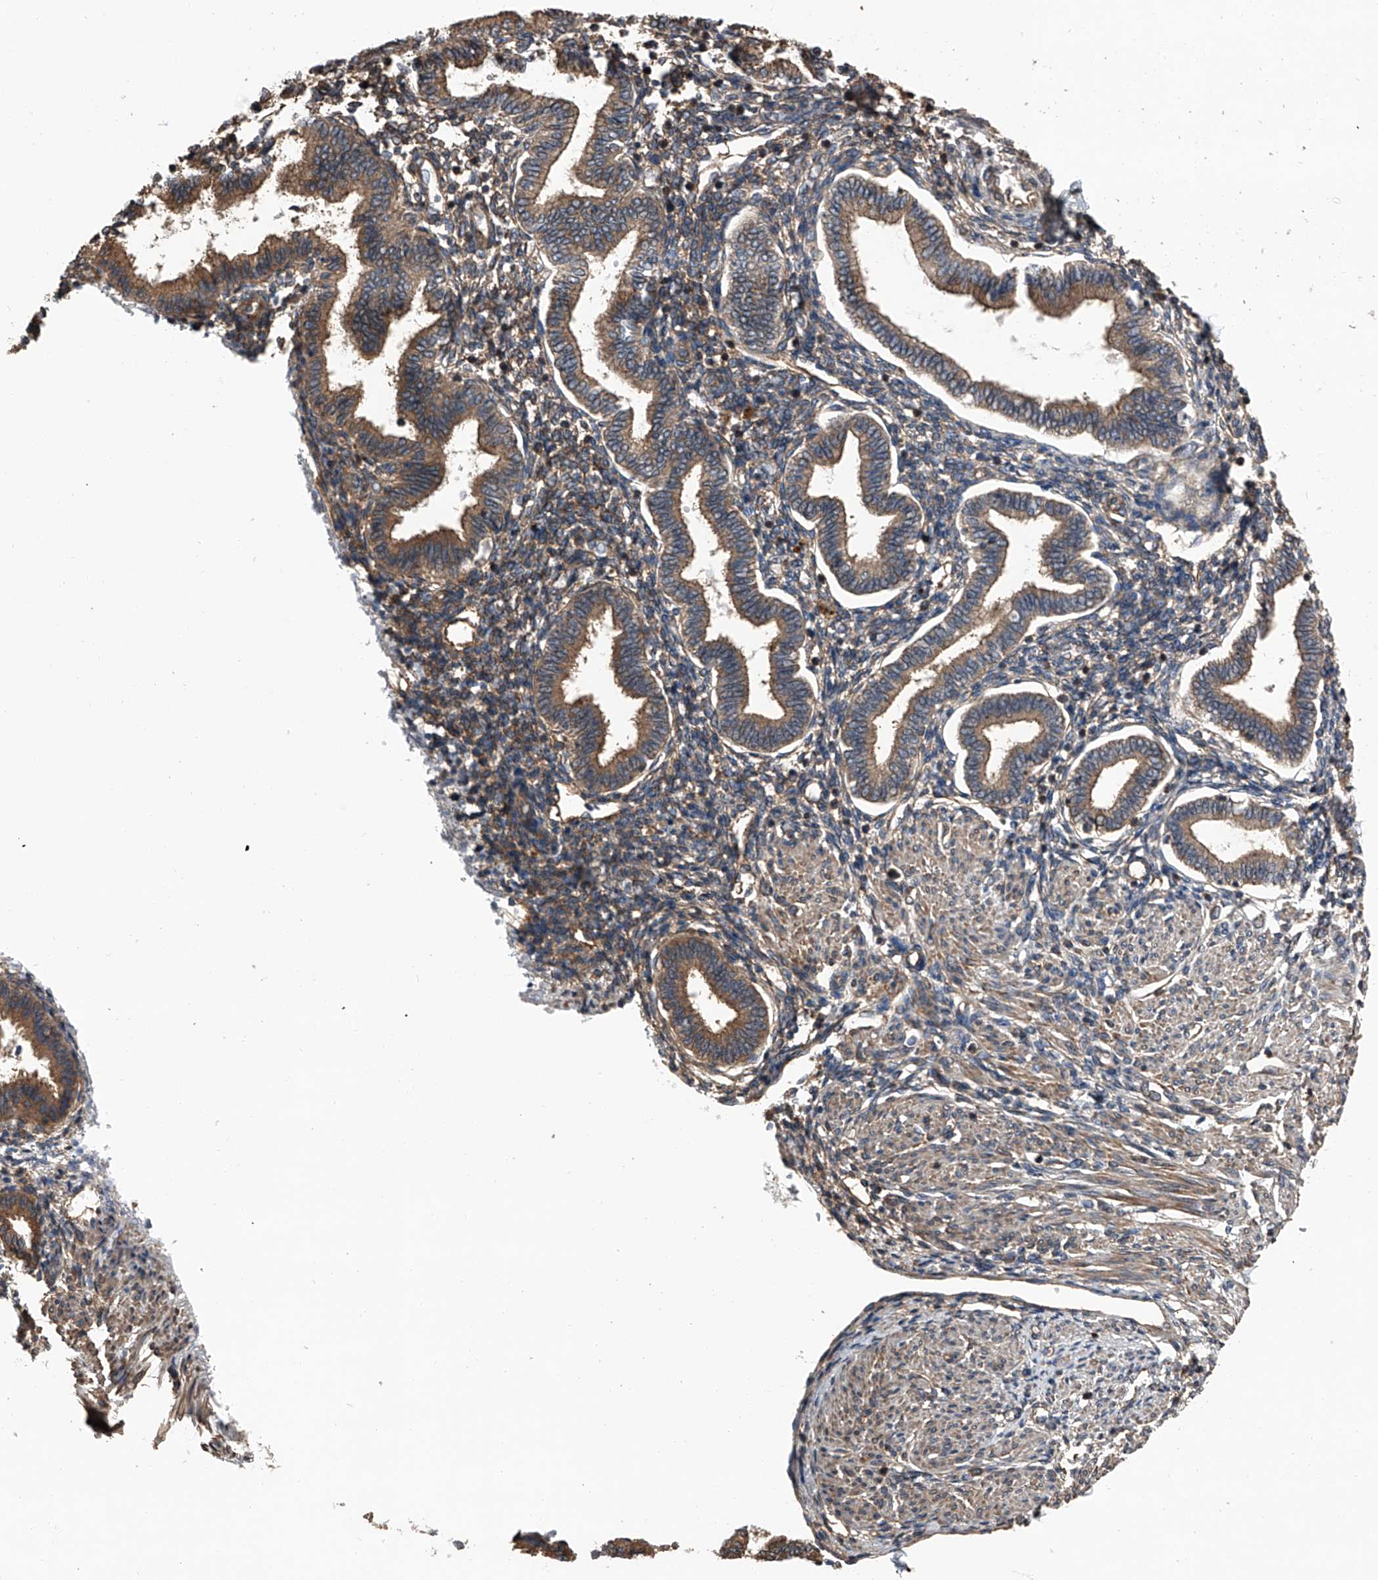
{"staining": {"intensity": "negative", "quantity": "none", "location": "none"}, "tissue": "endometrium", "cell_type": "Cells in endometrial stroma", "image_type": "normal", "snomed": [{"axis": "morphology", "description": "Normal tissue, NOS"}, {"axis": "topography", "description": "Endometrium"}], "caption": "Immunohistochemistry (IHC) image of normal endometrium: endometrium stained with DAB (3,3'-diaminobenzidine) exhibits no significant protein staining in cells in endometrial stroma.", "gene": "KCNJ2", "patient": {"sex": "female", "age": 53}}